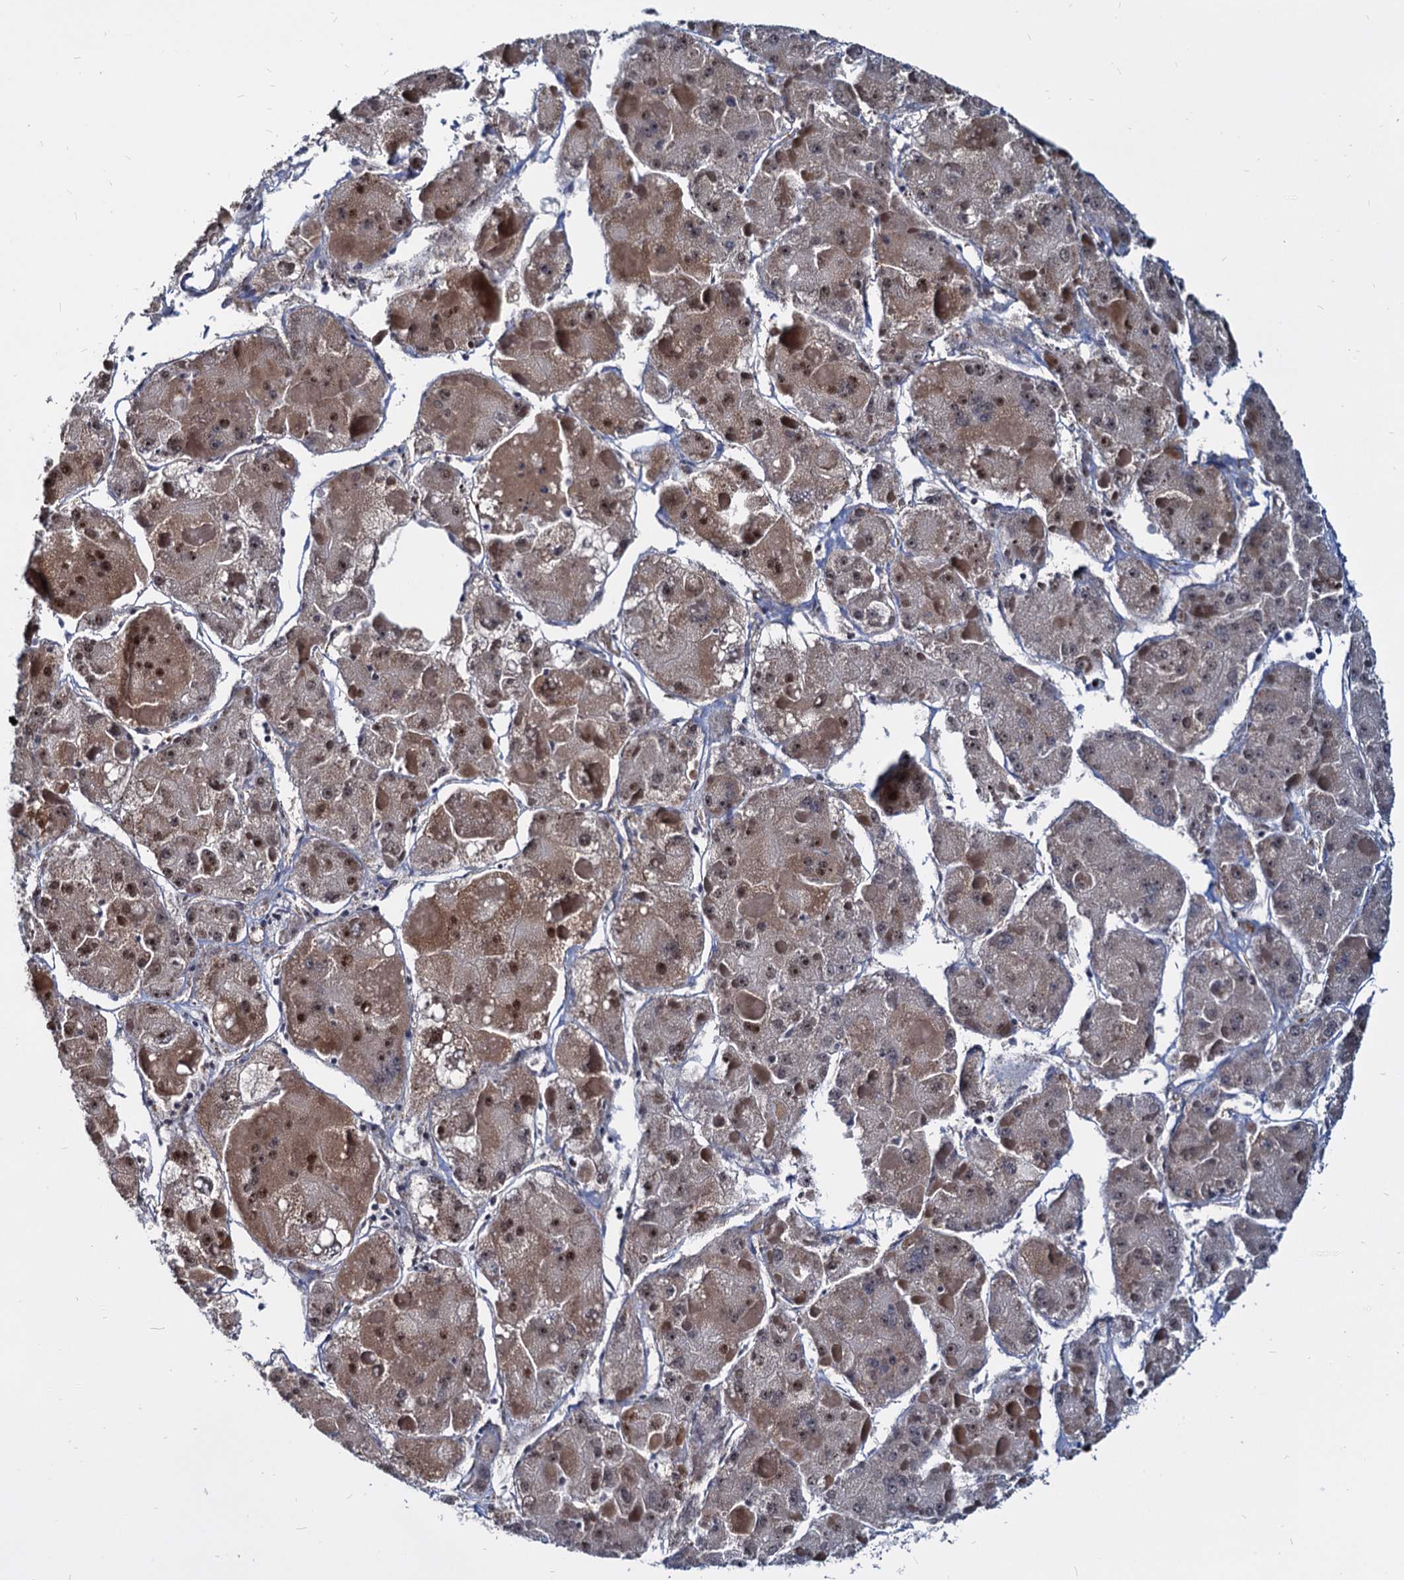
{"staining": {"intensity": "moderate", "quantity": ">75%", "location": "nuclear"}, "tissue": "liver cancer", "cell_type": "Tumor cells", "image_type": "cancer", "snomed": [{"axis": "morphology", "description": "Carcinoma, Hepatocellular, NOS"}, {"axis": "topography", "description": "Liver"}], "caption": "High-power microscopy captured an immunohistochemistry (IHC) photomicrograph of liver hepatocellular carcinoma, revealing moderate nuclear expression in approximately >75% of tumor cells. (DAB IHC, brown staining for protein, blue staining for nuclei).", "gene": "UBLCP1", "patient": {"sex": "female", "age": 73}}